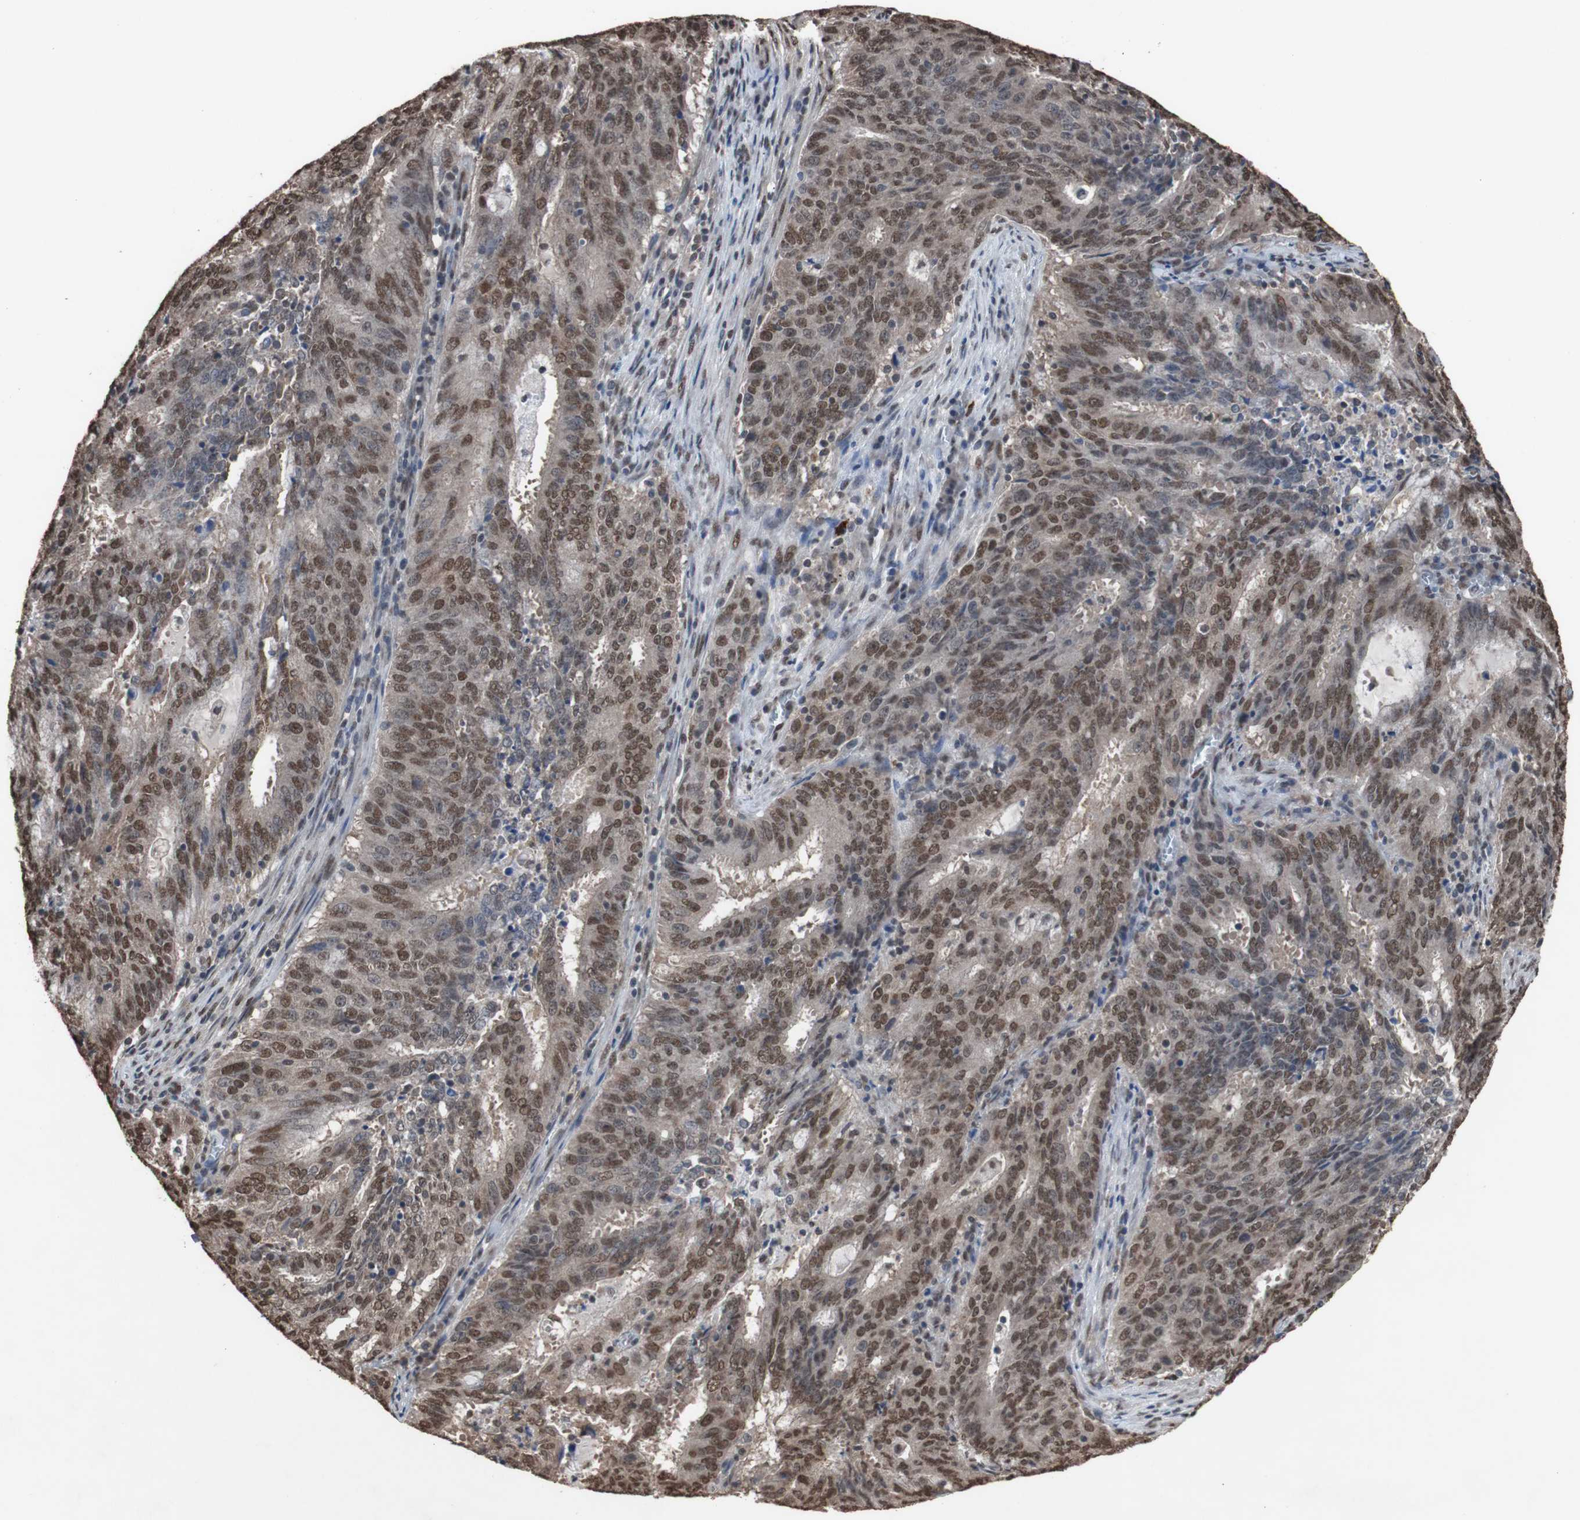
{"staining": {"intensity": "moderate", "quantity": ">75%", "location": "nuclear"}, "tissue": "cervical cancer", "cell_type": "Tumor cells", "image_type": "cancer", "snomed": [{"axis": "morphology", "description": "Adenocarcinoma, NOS"}, {"axis": "topography", "description": "Cervix"}], "caption": "Immunohistochemistry photomicrograph of neoplastic tissue: human cervical cancer (adenocarcinoma) stained using immunohistochemistry (IHC) displays medium levels of moderate protein expression localized specifically in the nuclear of tumor cells, appearing as a nuclear brown color.", "gene": "MED27", "patient": {"sex": "female", "age": 44}}